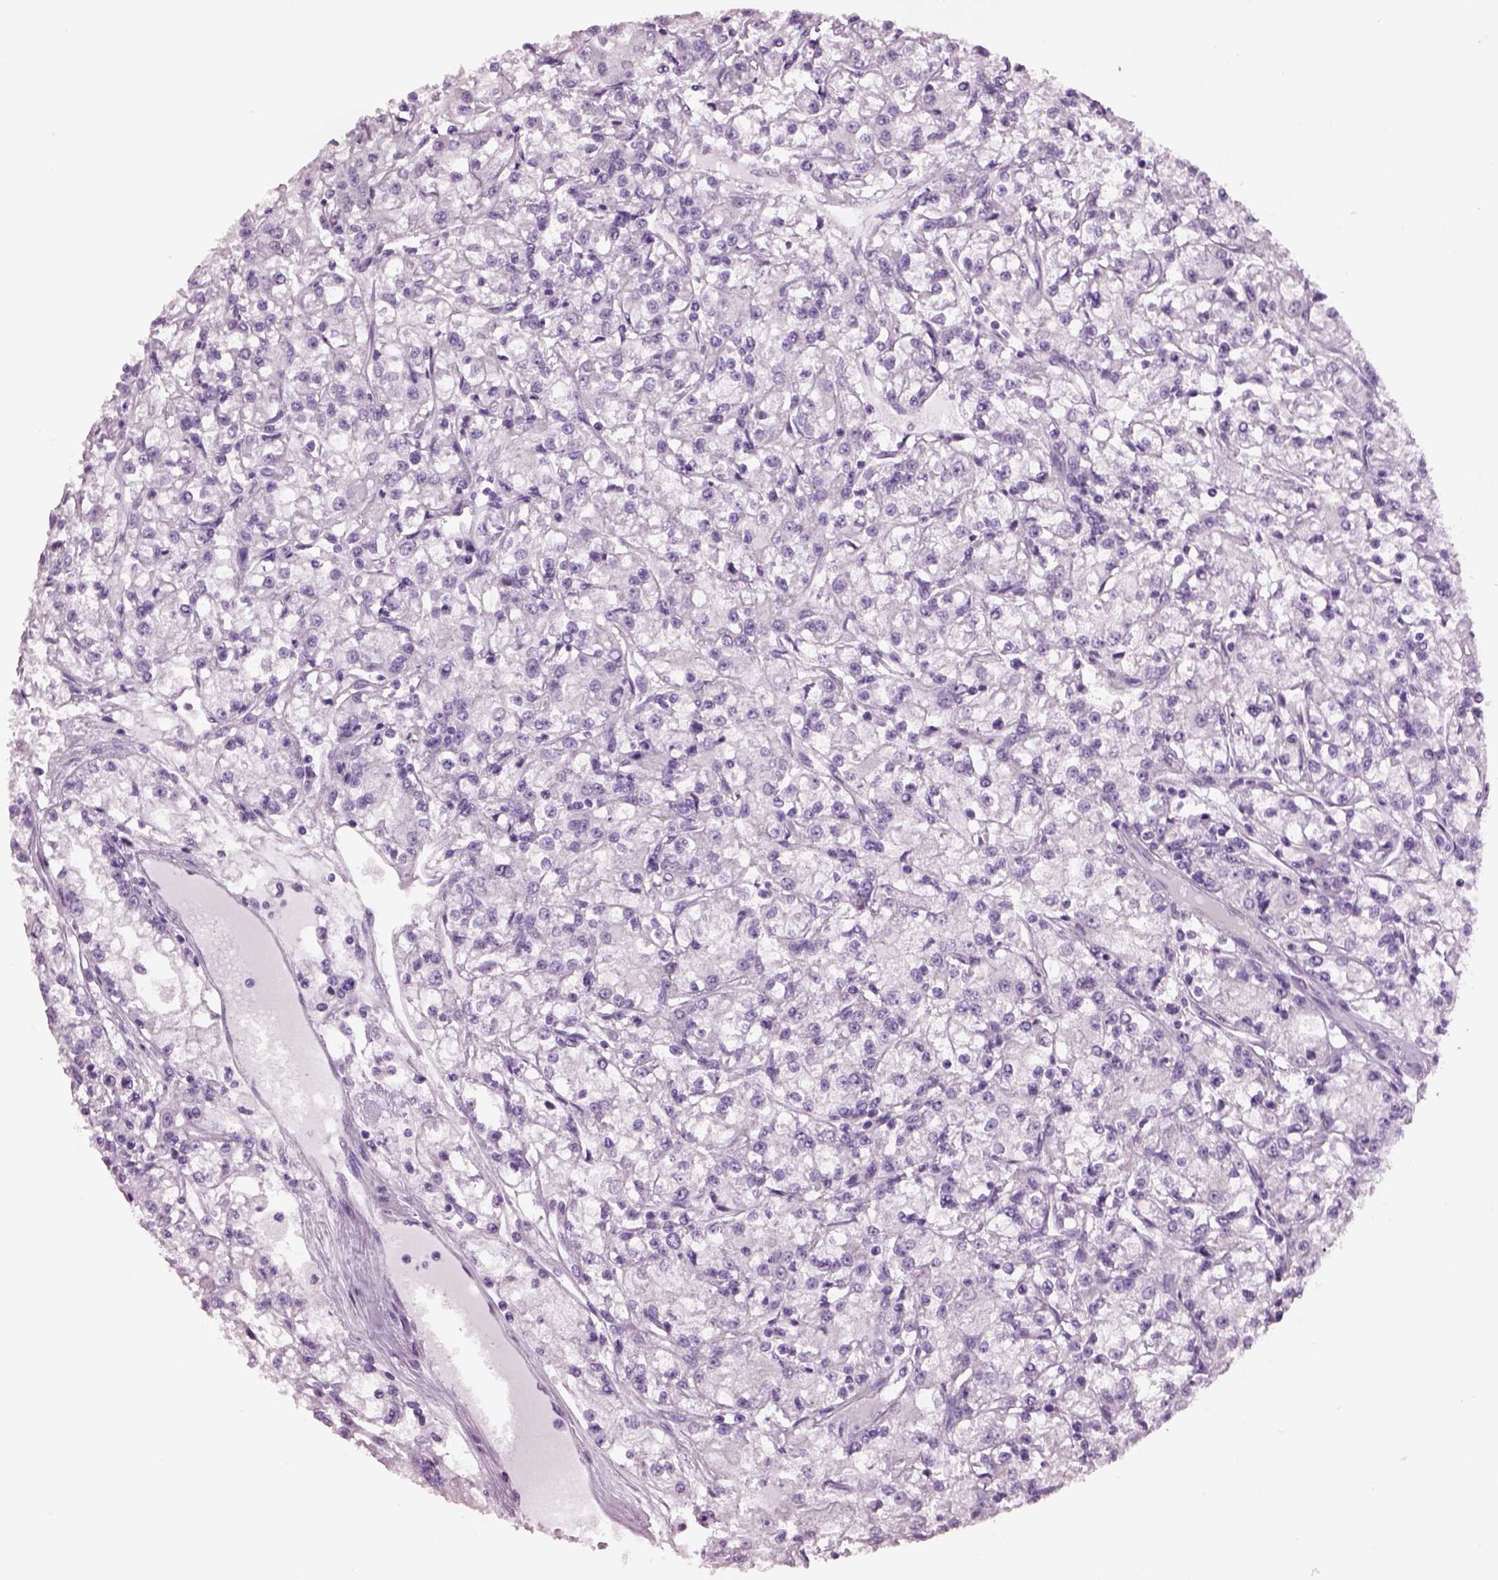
{"staining": {"intensity": "negative", "quantity": "none", "location": "none"}, "tissue": "renal cancer", "cell_type": "Tumor cells", "image_type": "cancer", "snomed": [{"axis": "morphology", "description": "Adenocarcinoma, NOS"}, {"axis": "topography", "description": "Kidney"}], "caption": "This is an immunohistochemistry histopathology image of human renal cancer (adenocarcinoma). There is no positivity in tumor cells.", "gene": "ACOD1", "patient": {"sex": "female", "age": 59}}